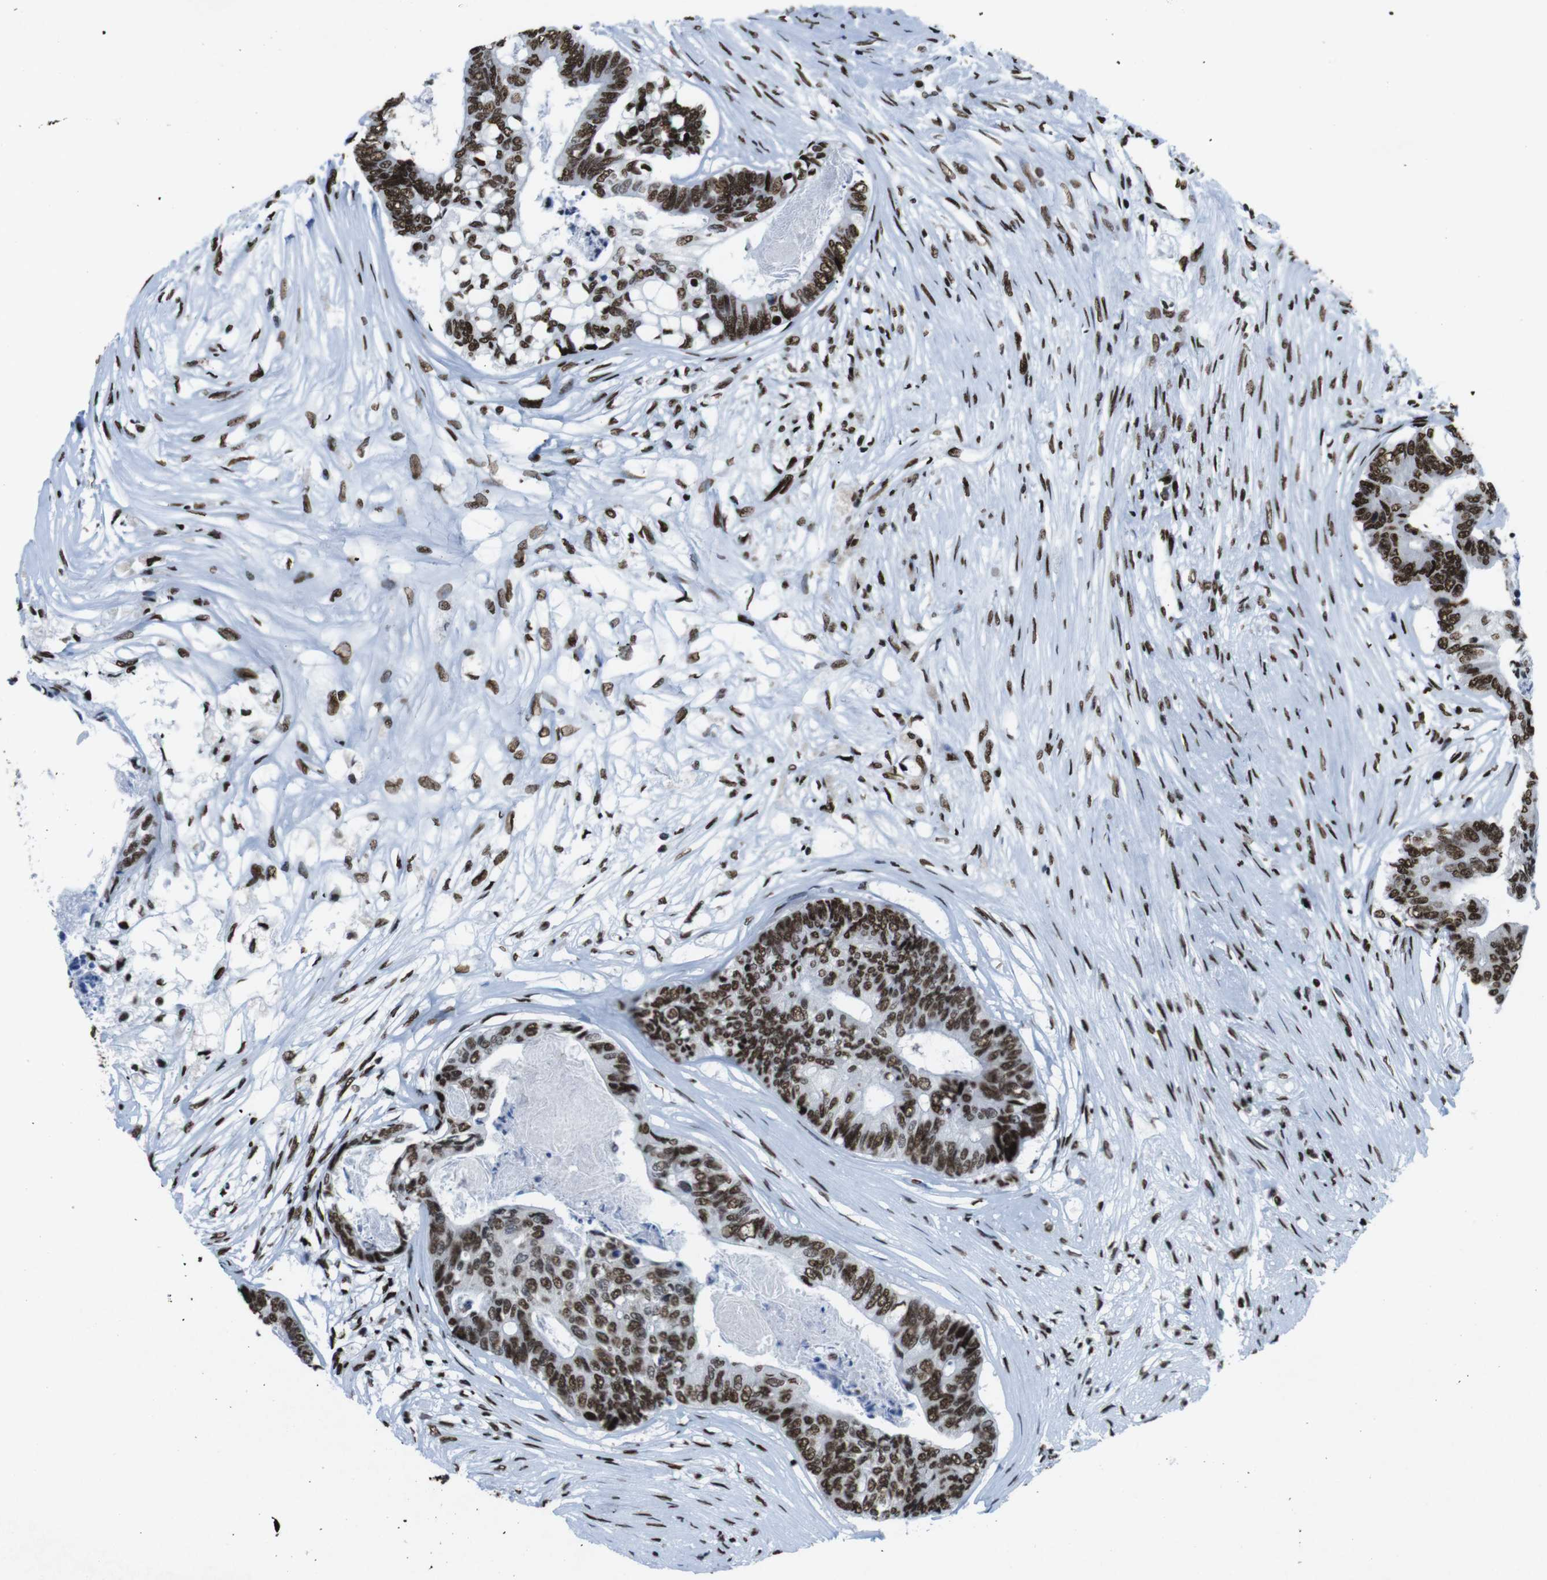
{"staining": {"intensity": "strong", "quantity": ">75%", "location": "nuclear"}, "tissue": "colorectal cancer", "cell_type": "Tumor cells", "image_type": "cancer", "snomed": [{"axis": "morphology", "description": "Adenocarcinoma, NOS"}, {"axis": "topography", "description": "Rectum"}], "caption": "The micrograph displays staining of adenocarcinoma (colorectal), revealing strong nuclear protein expression (brown color) within tumor cells.", "gene": "CITED2", "patient": {"sex": "male", "age": 63}}